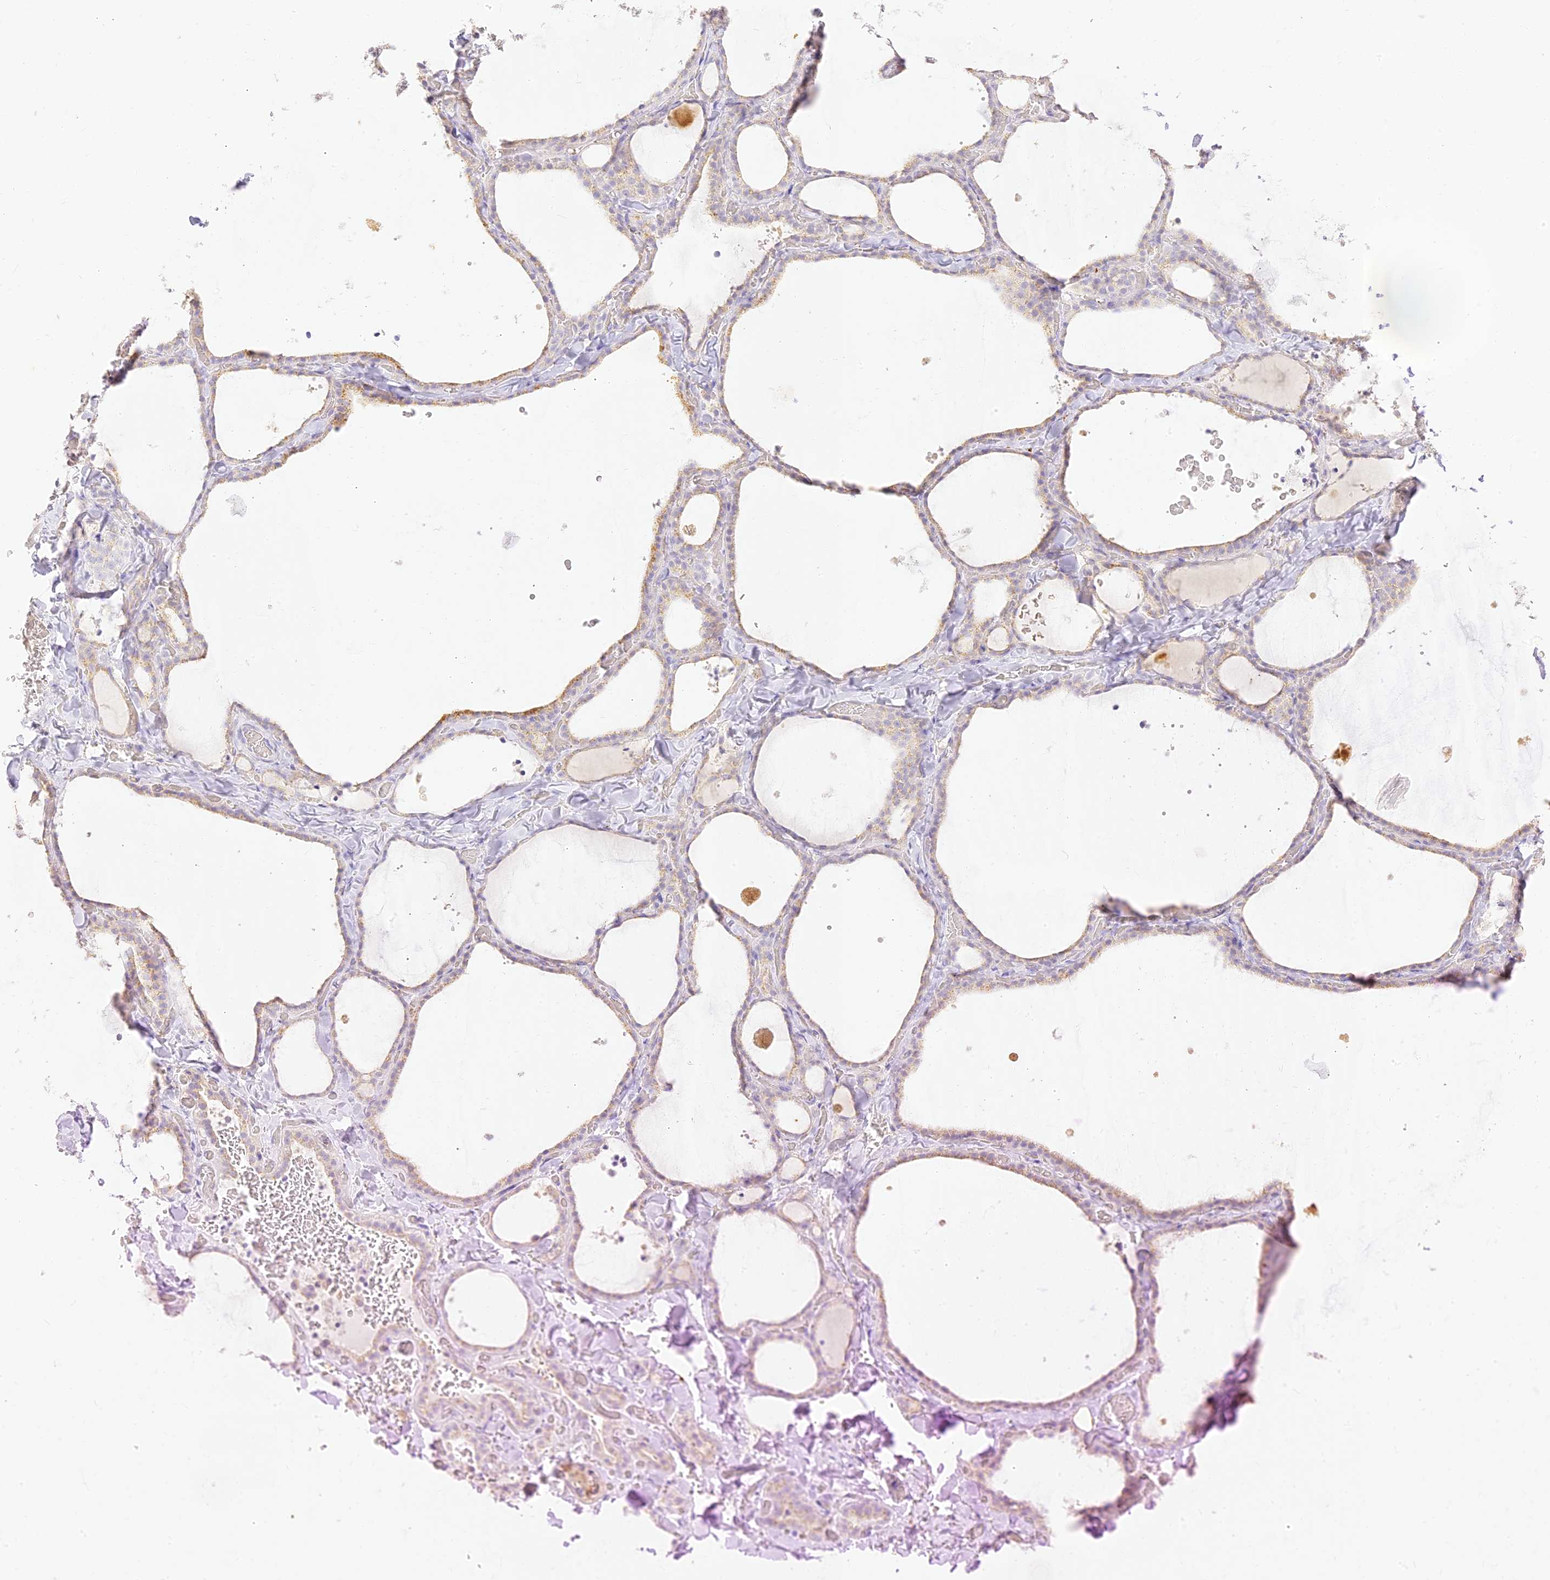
{"staining": {"intensity": "moderate", "quantity": "<25%", "location": "cytoplasmic/membranous"}, "tissue": "thyroid gland", "cell_type": "Glandular cells", "image_type": "normal", "snomed": [{"axis": "morphology", "description": "Normal tissue, NOS"}, {"axis": "topography", "description": "Thyroid gland"}], "caption": "A high-resolution micrograph shows immunohistochemistry staining of unremarkable thyroid gland, which shows moderate cytoplasmic/membranous staining in approximately <25% of glandular cells.", "gene": "SEC13", "patient": {"sex": "female", "age": 22}}